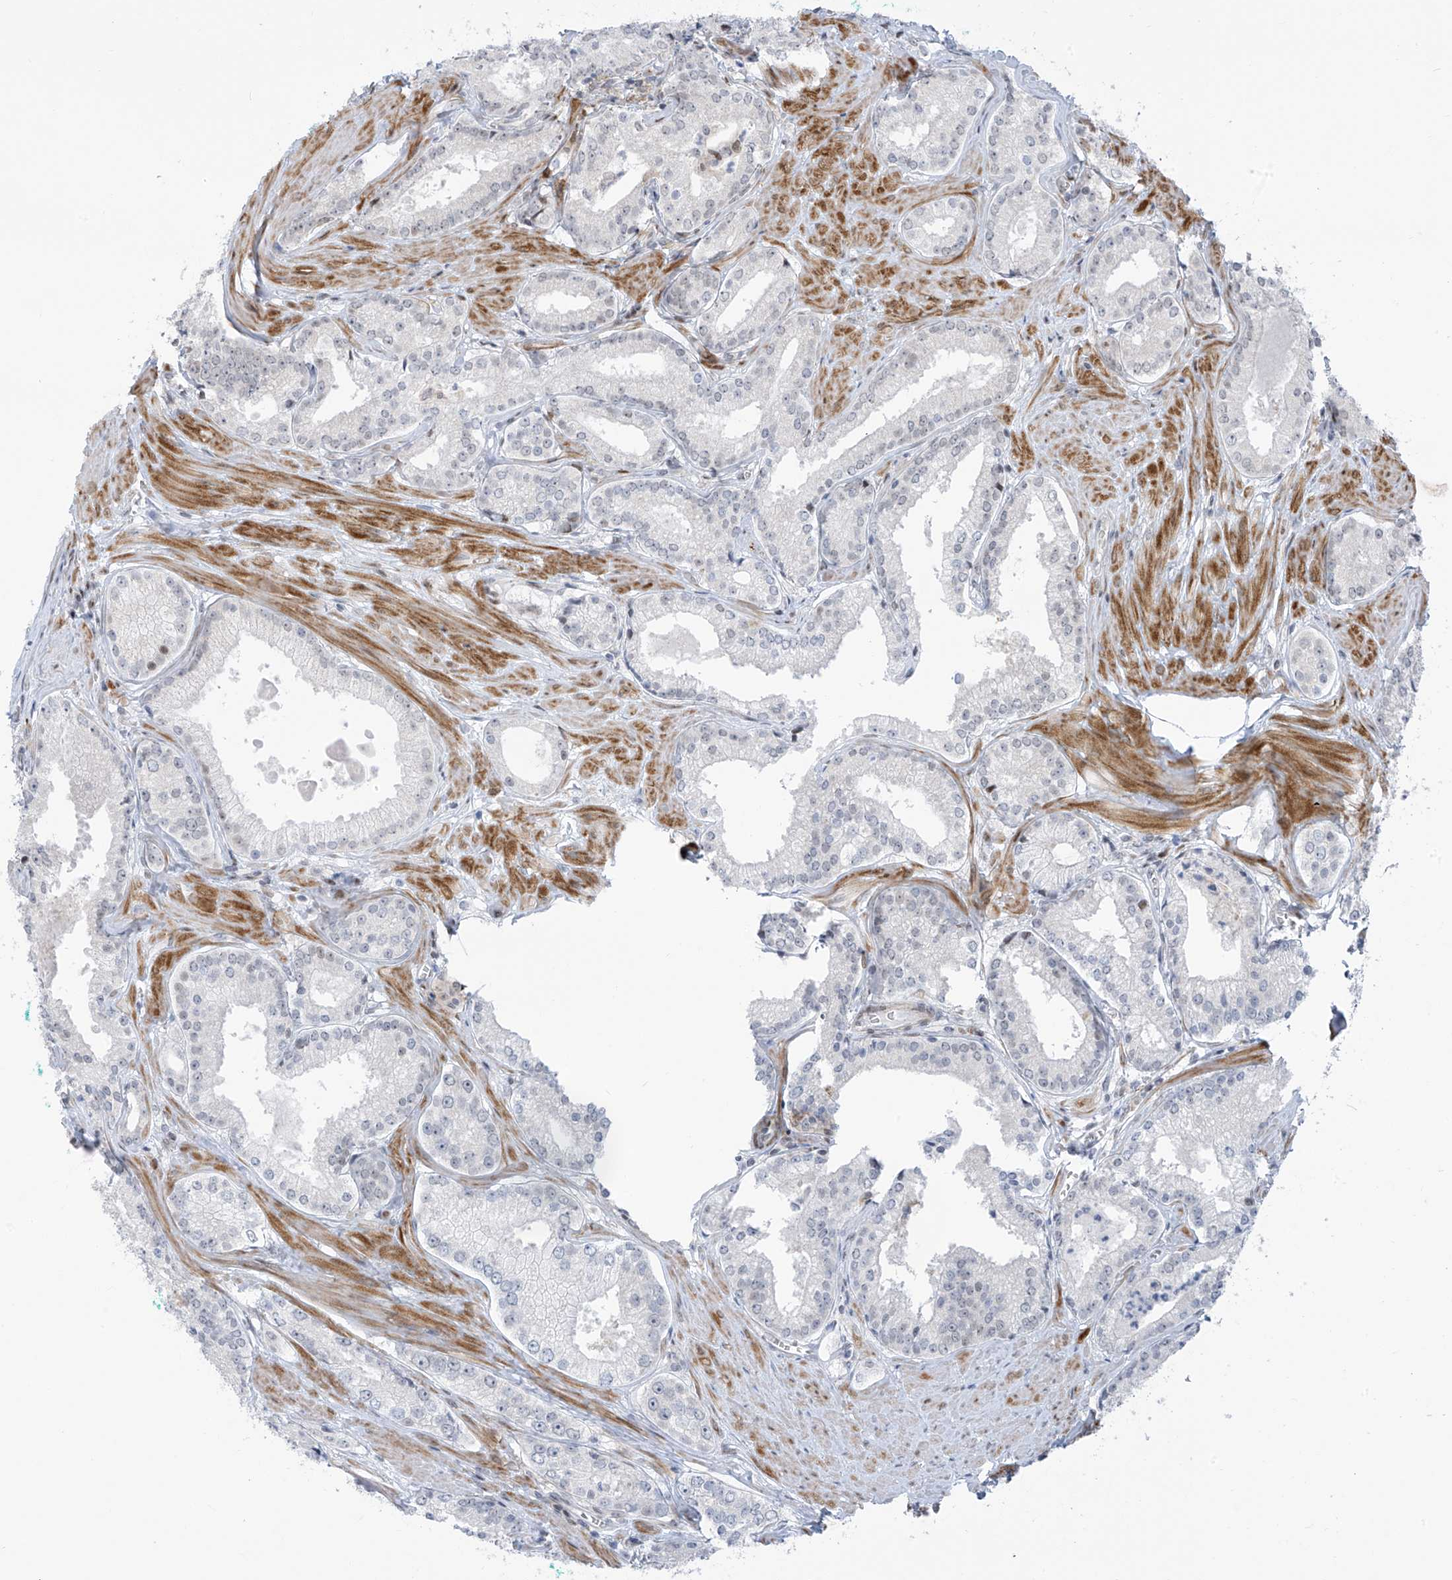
{"staining": {"intensity": "negative", "quantity": "none", "location": "none"}, "tissue": "prostate cancer", "cell_type": "Tumor cells", "image_type": "cancer", "snomed": [{"axis": "morphology", "description": "Adenocarcinoma, Low grade"}, {"axis": "topography", "description": "Prostate"}], "caption": "The micrograph displays no significant expression in tumor cells of prostate adenocarcinoma (low-grade). (DAB (3,3'-diaminobenzidine) immunohistochemistry (IHC), high magnification).", "gene": "LIN9", "patient": {"sex": "male", "age": 54}}